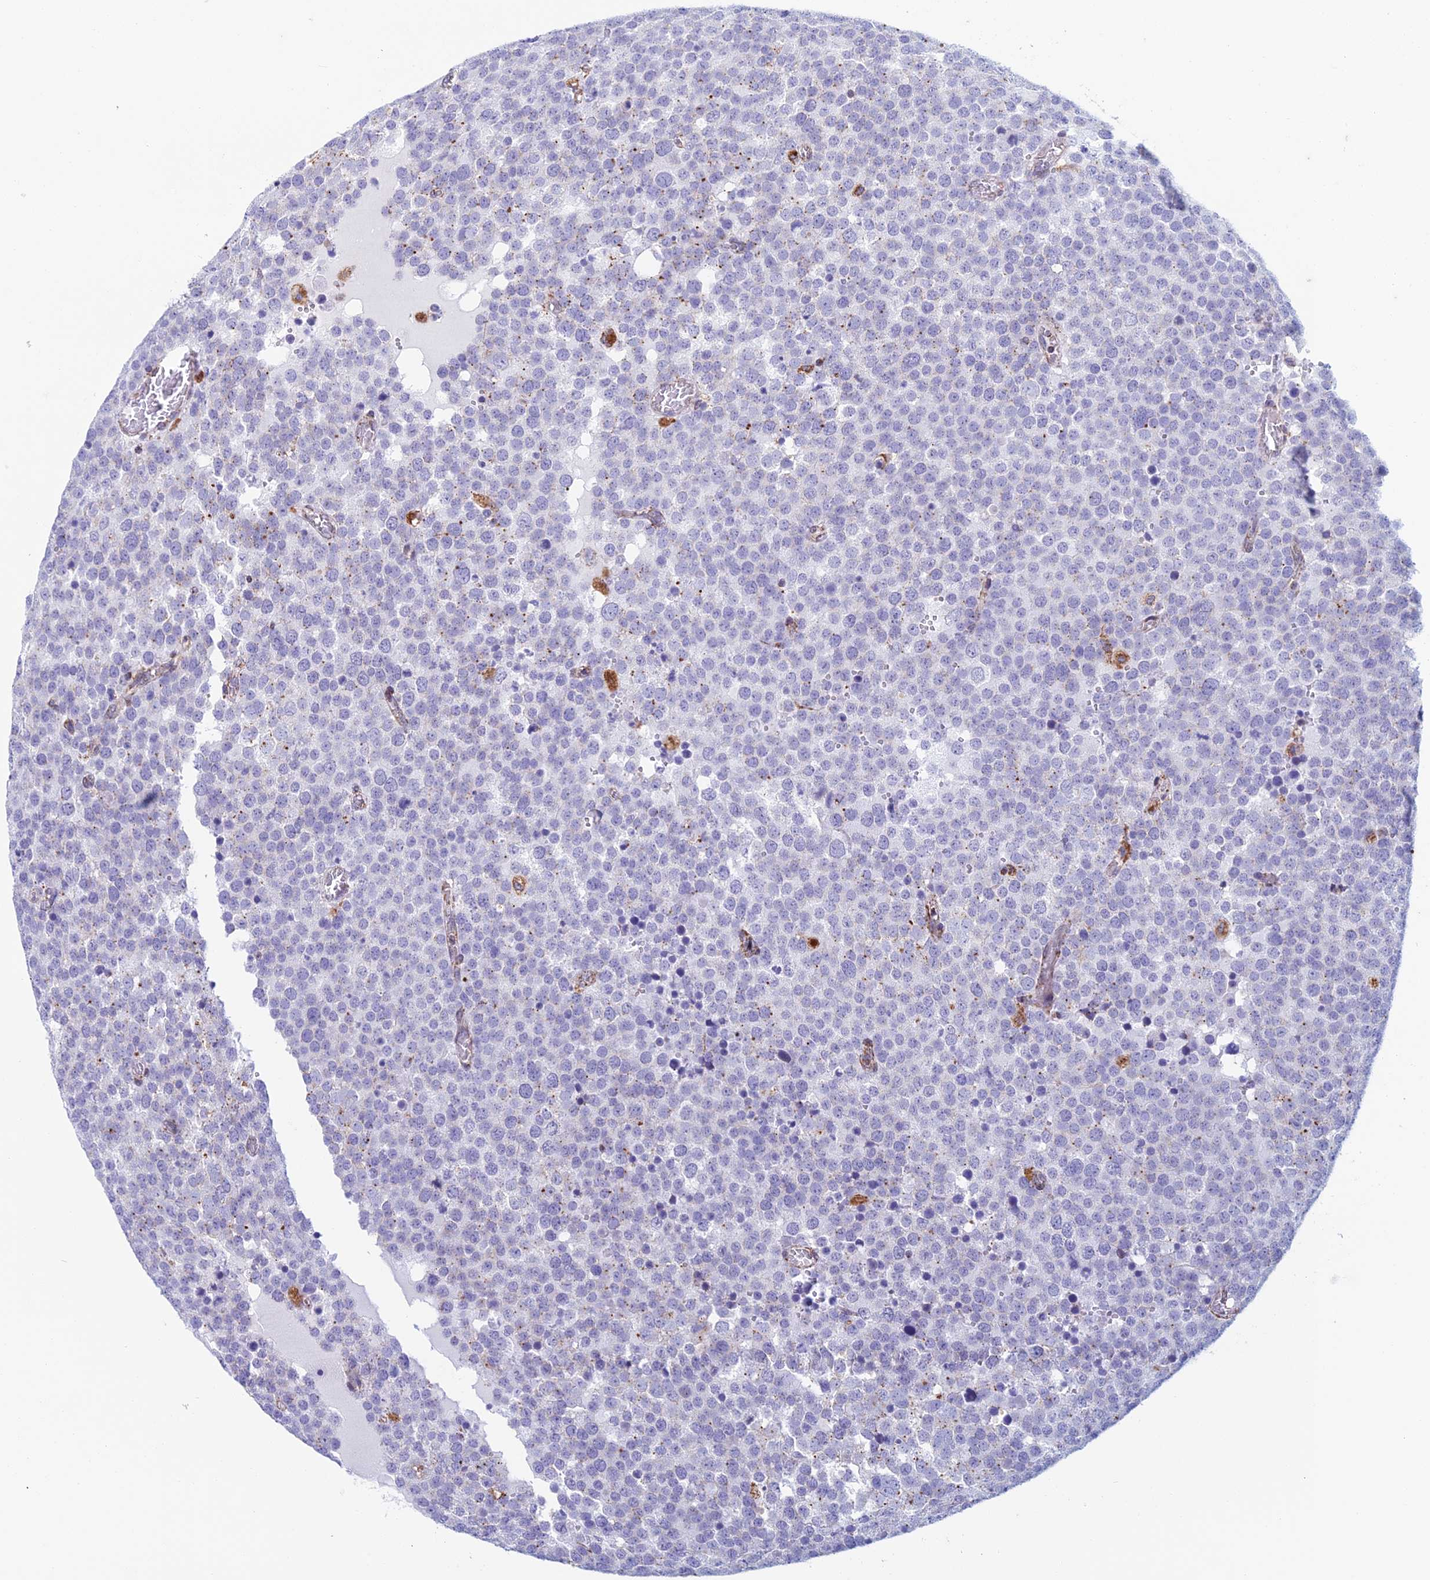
{"staining": {"intensity": "negative", "quantity": "none", "location": "none"}, "tissue": "testis cancer", "cell_type": "Tumor cells", "image_type": "cancer", "snomed": [{"axis": "morphology", "description": "Normal tissue, NOS"}, {"axis": "morphology", "description": "Seminoma, NOS"}, {"axis": "topography", "description": "Testis"}], "caption": "Seminoma (testis) stained for a protein using immunohistochemistry shows no positivity tumor cells.", "gene": "ZNG1B", "patient": {"sex": "male", "age": 71}}